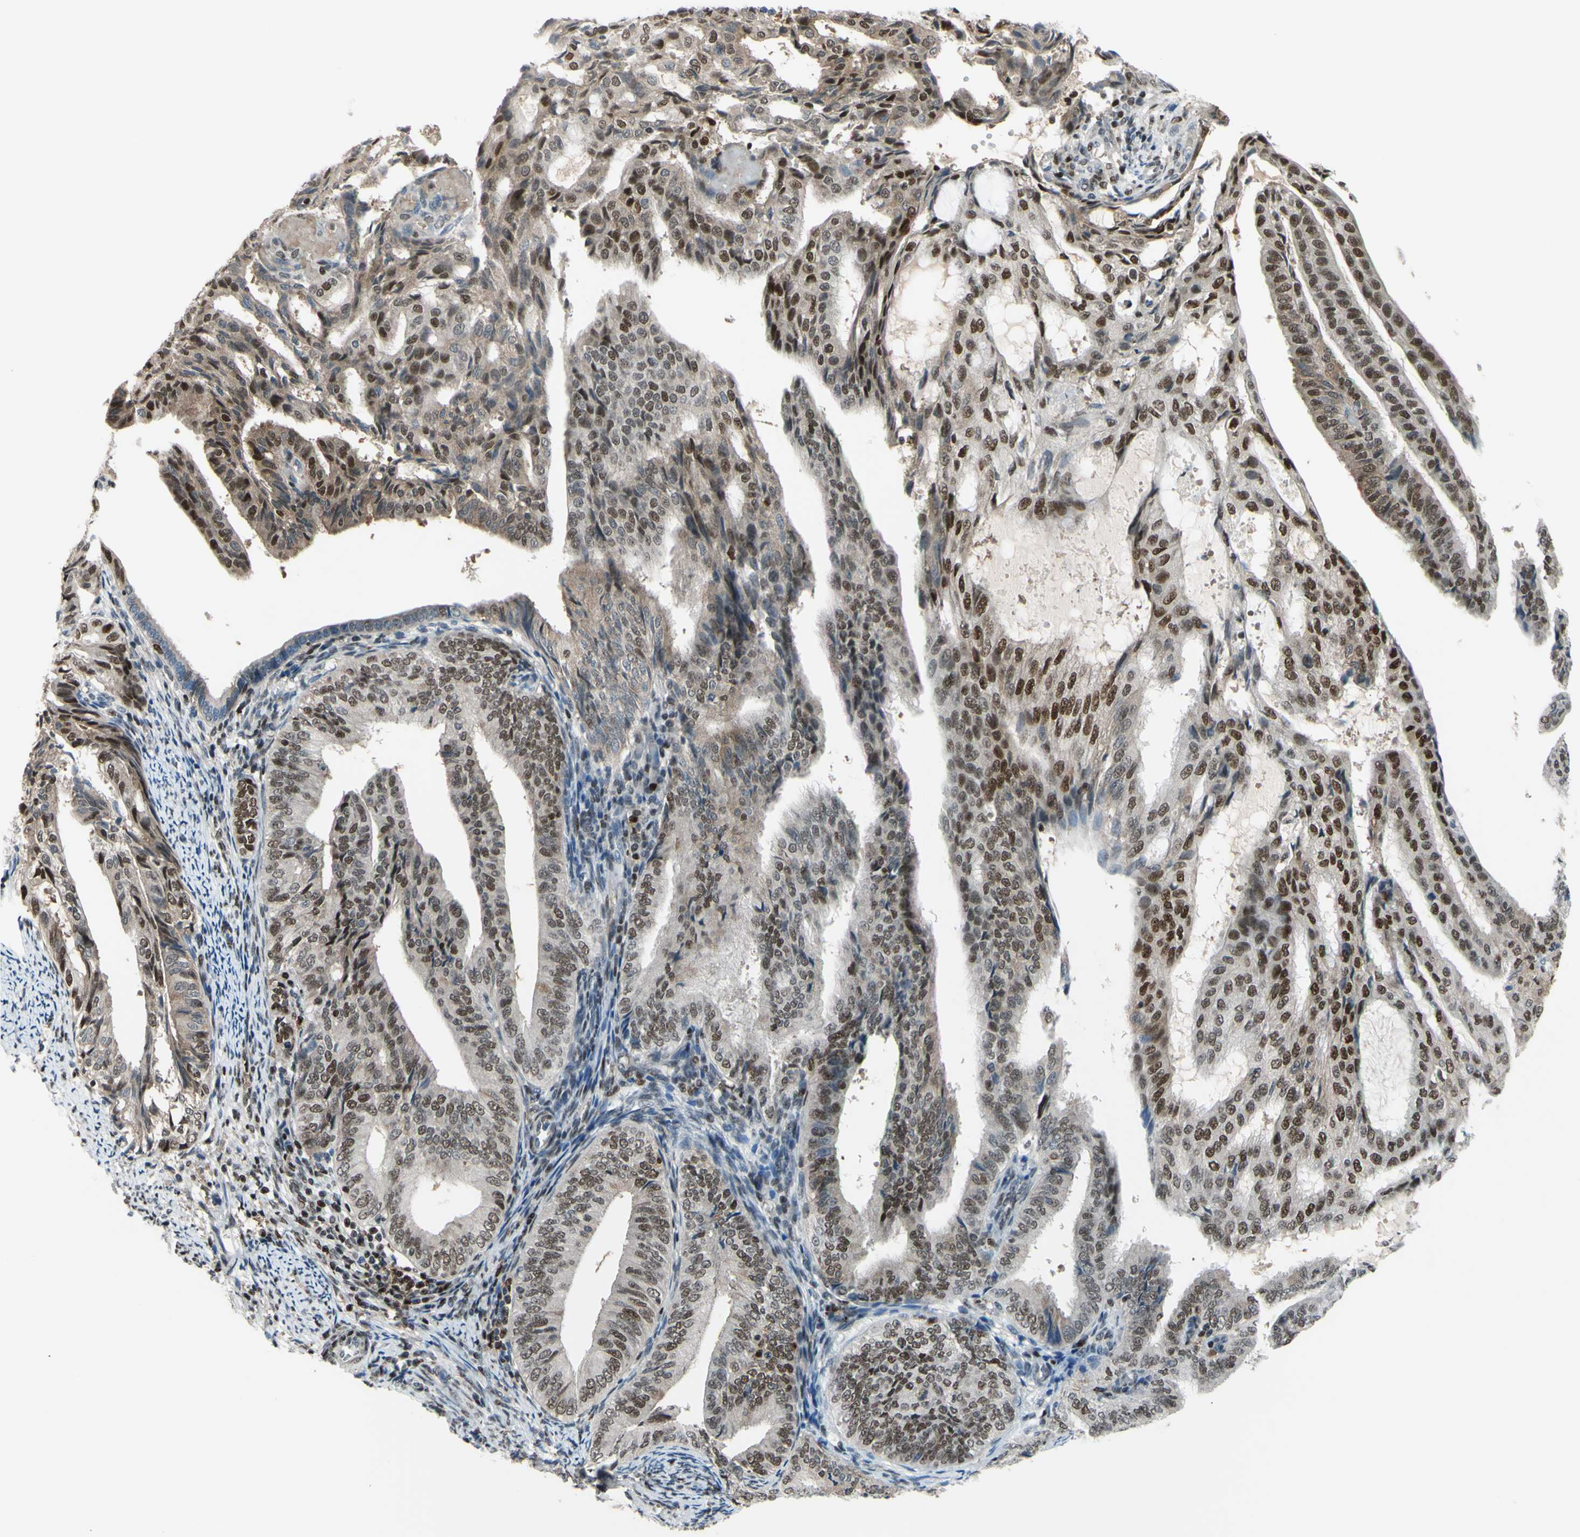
{"staining": {"intensity": "moderate", "quantity": "25%-75%", "location": "cytoplasmic/membranous,nuclear"}, "tissue": "endometrial cancer", "cell_type": "Tumor cells", "image_type": "cancer", "snomed": [{"axis": "morphology", "description": "Adenocarcinoma, NOS"}, {"axis": "topography", "description": "Endometrium"}], "caption": "Endometrial cancer stained with a protein marker displays moderate staining in tumor cells.", "gene": "FKBP5", "patient": {"sex": "female", "age": 58}}